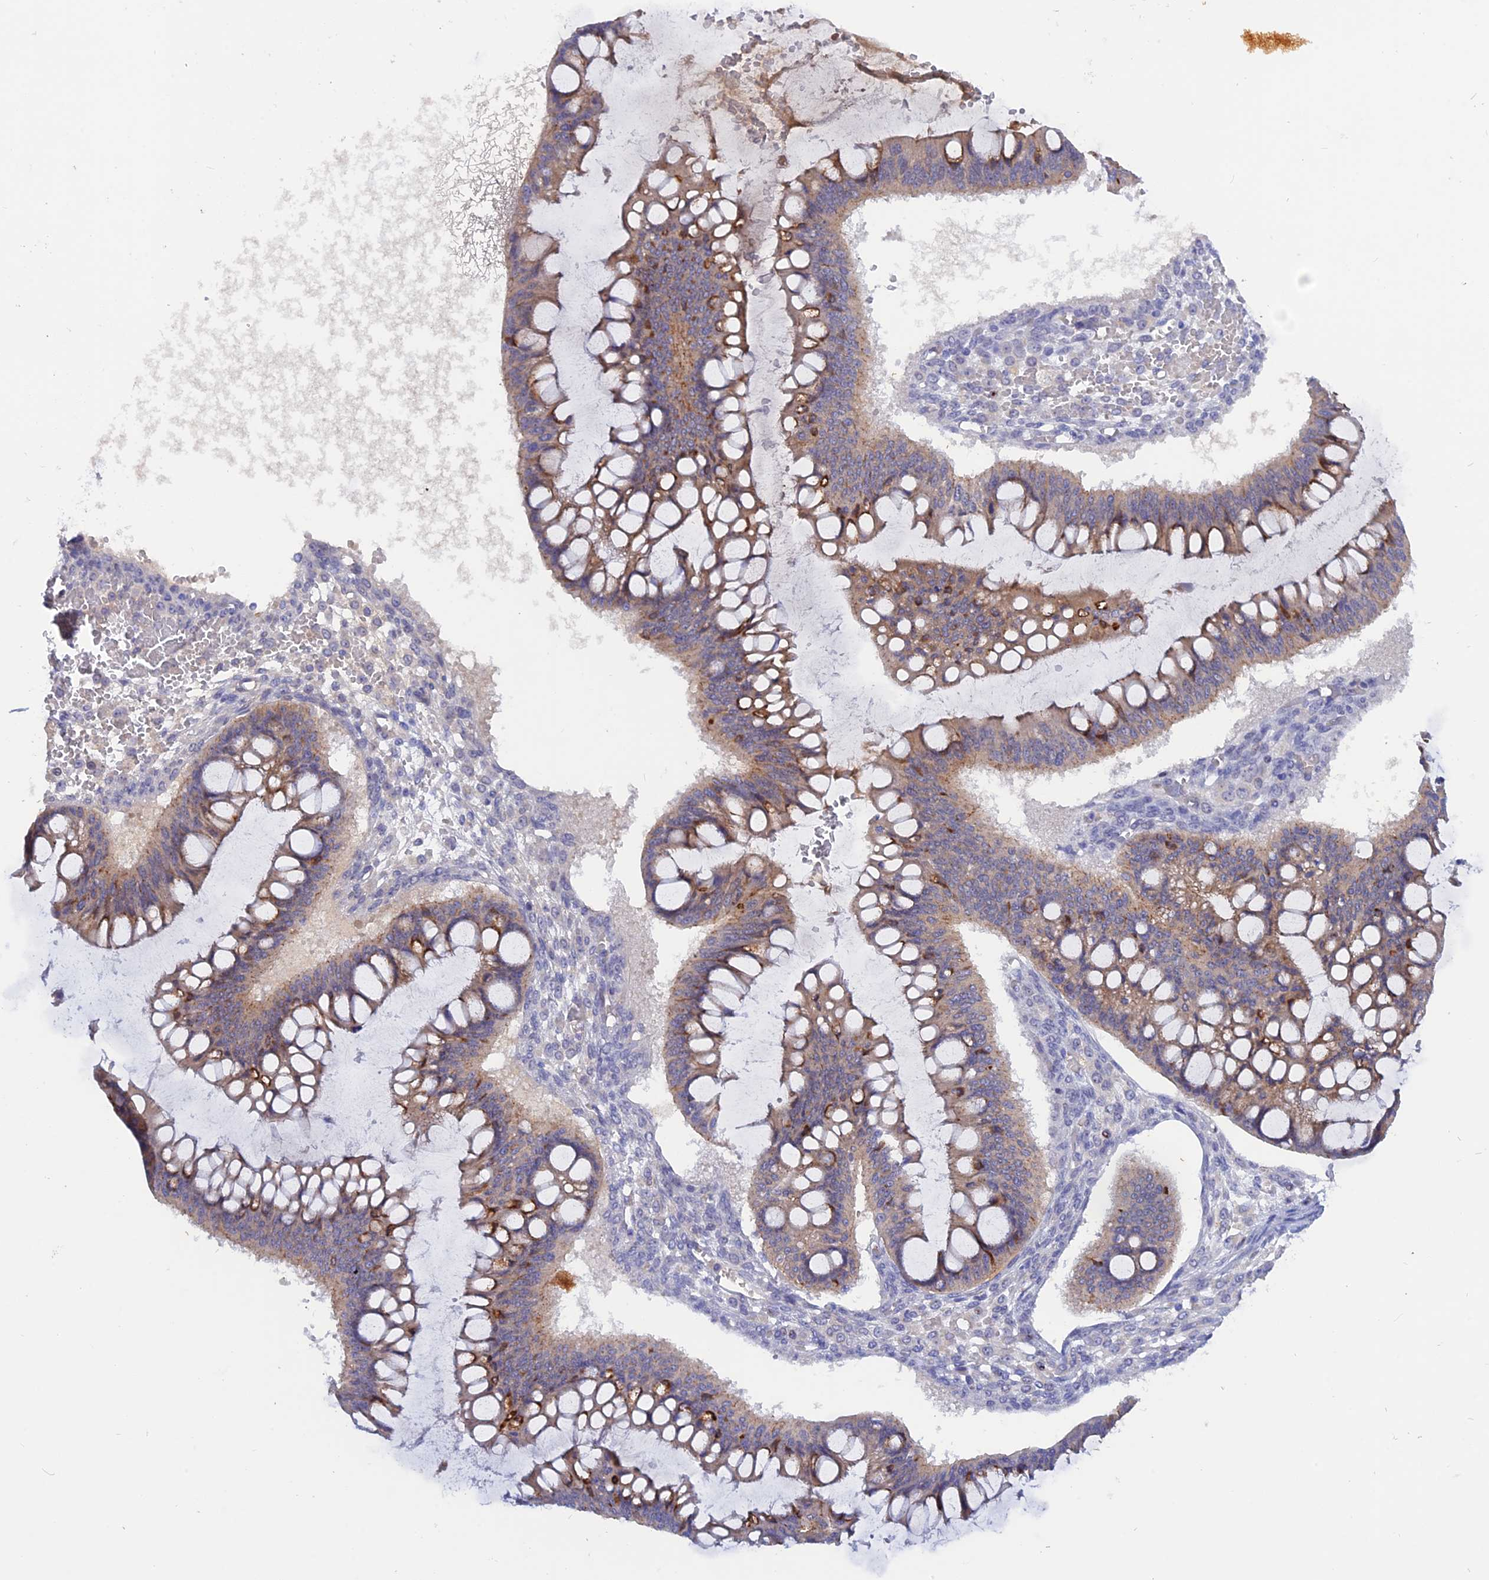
{"staining": {"intensity": "moderate", "quantity": "25%-75%", "location": "cytoplasmic/membranous"}, "tissue": "ovarian cancer", "cell_type": "Tumor cells", "image_type": "cancer", "snomed": [{"axis": "morphology", "description": "Cystadenocarcinoma, mucinous, NOS"}, {"axis": "topography", "description": "Ovary"}], "caption": "Ovarian cancer was stained to show a protein in brown. There is medium levels of moderate cytoplasmic/membranous expression in about 25%-75% of tumor cells. (Brightfield microscopy of DAB IHC at high magnification).", "gene": "GK5", "patient": {"sex": "female", "age": 73}}